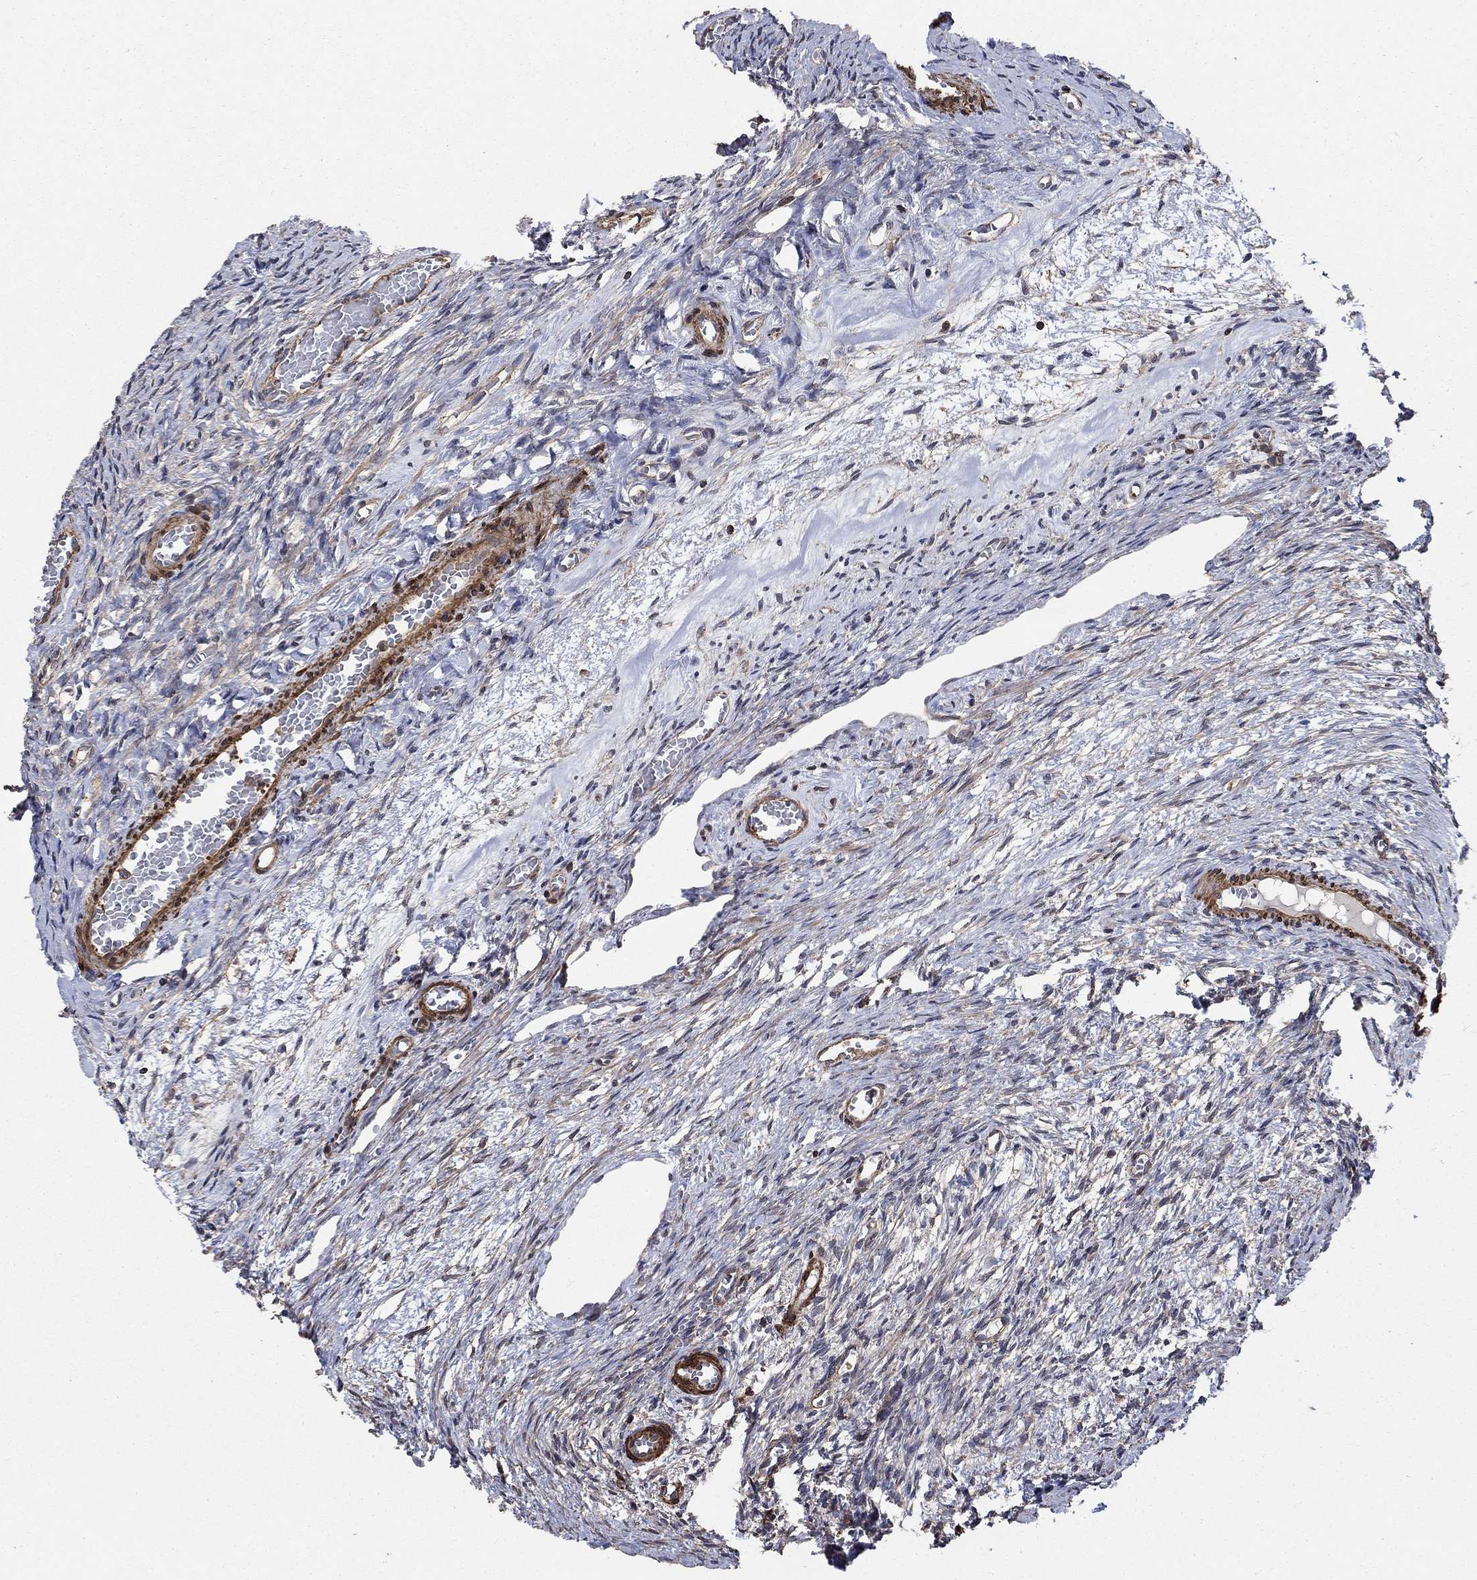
{"staining": {"intensity": "negative", "quantity": "none", "location": "none"}, "tissue": "ovary", "cell_type": "Ovarian stroma cells", "image_type": "normal", "snomed": [{"axis": "morphology", "description": "Normal tissue, NOS"}, {"axis": "topography", "description": "Ovary"}], "caption": "Ovarian stroma cells show no significant protein expression in normal ovary. Brightfield microscopy of immunohistochemistry stained with DAB (3,3'-diaminobenzidine) (brown) and hematoxylin (blue), captured at high magnification.", "gene": "PDE3A", "patient": {"sex": "female", "age": 39}}